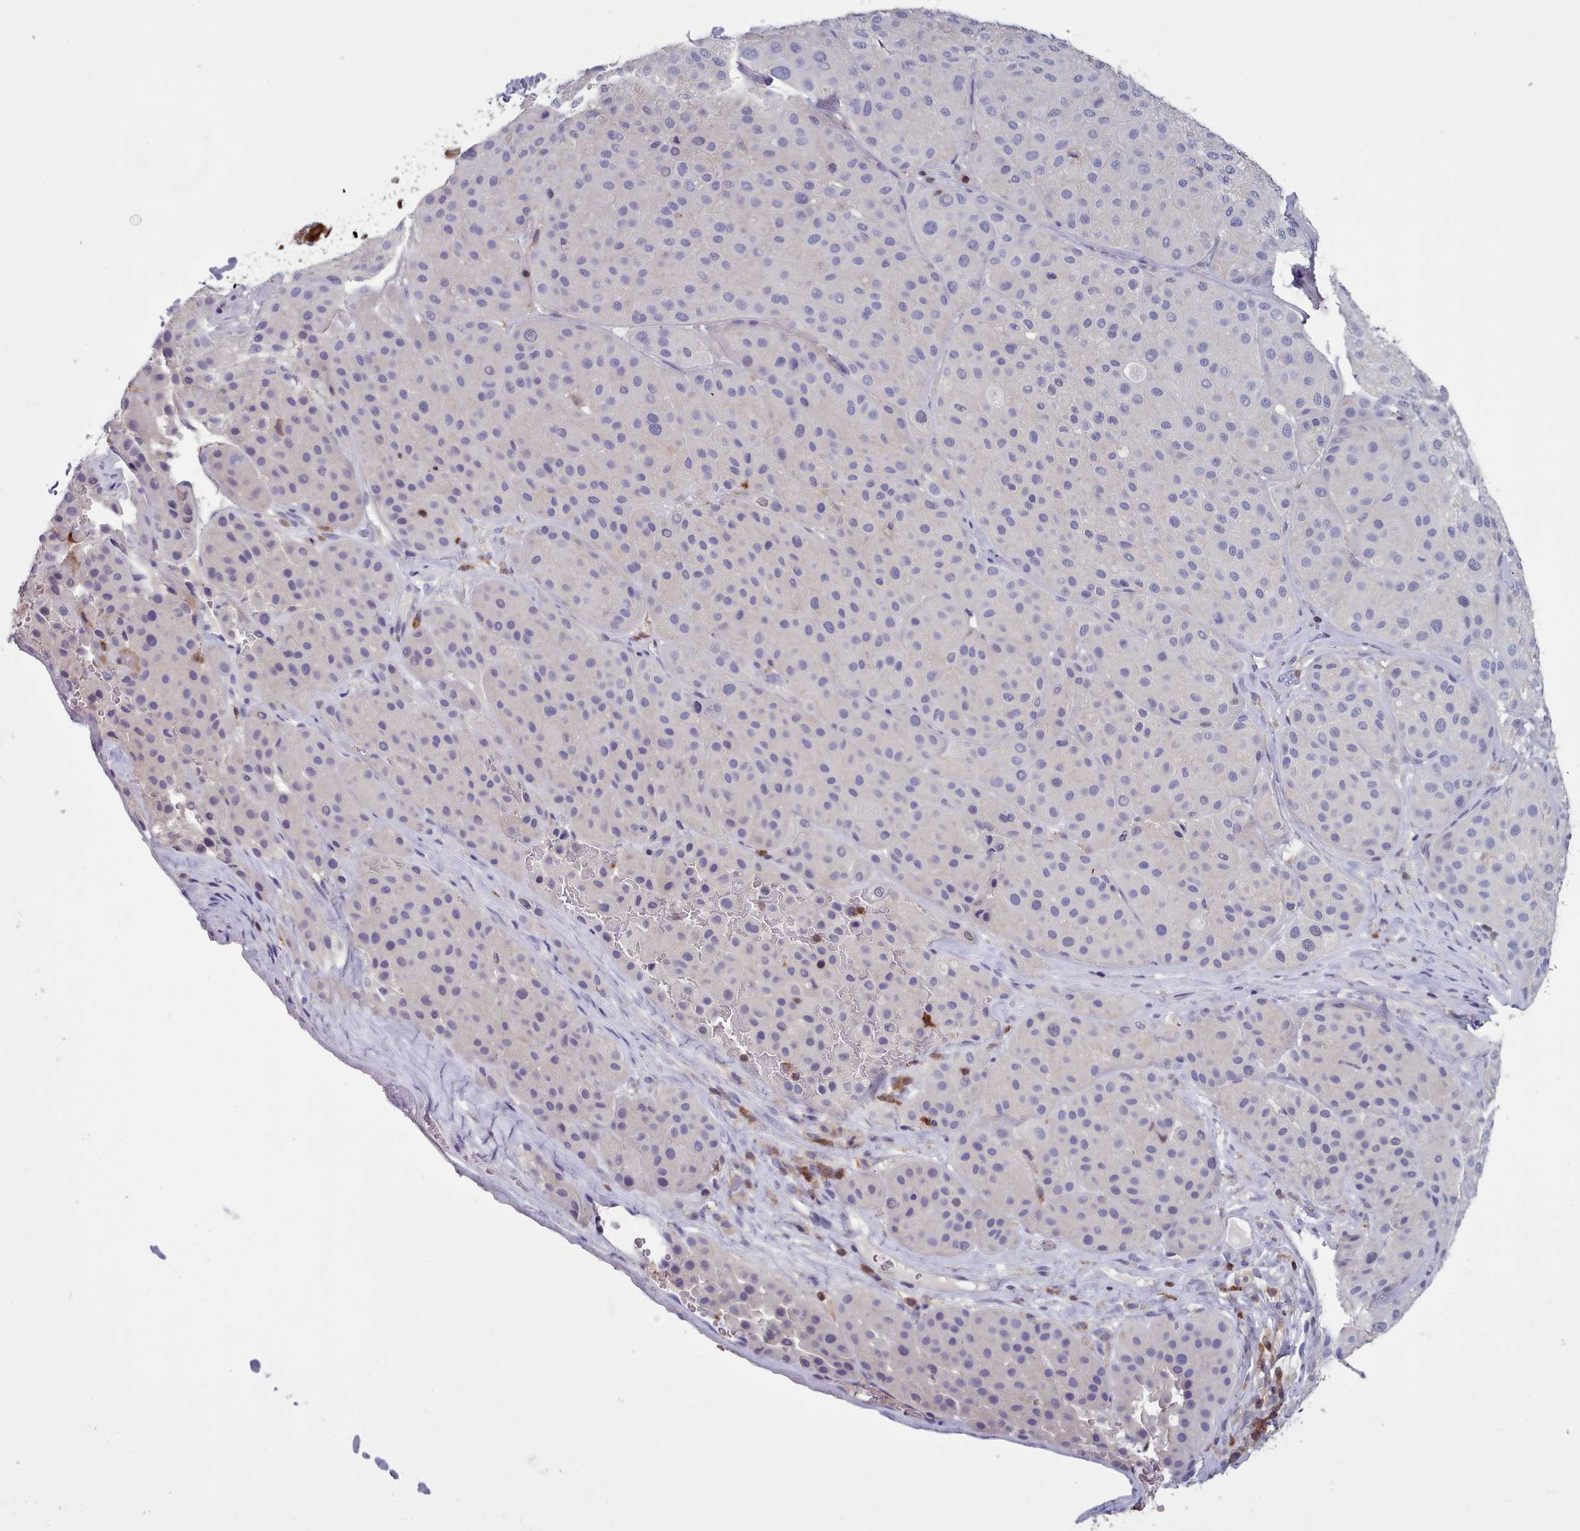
{"staining": {"intensity": "negative", "quantity": "none", "location": "none"}, "tissue": "melanoma", "cell_type": "Tumor cells", "image_type": "cancer", "snomed": [{"axis": "morphology", "description": "Malignant melanoma, Metastatic site"}, {"axis": "topography", "description": "Smooth muscle"}], "caption": "DAB (3,3'-diaminobenzidine) immunohistochemical staining of human melanoma shows no significant positivity in tumor cells.", "gene": "RAC2", "patient": {"sex": "male", "age": 41}}